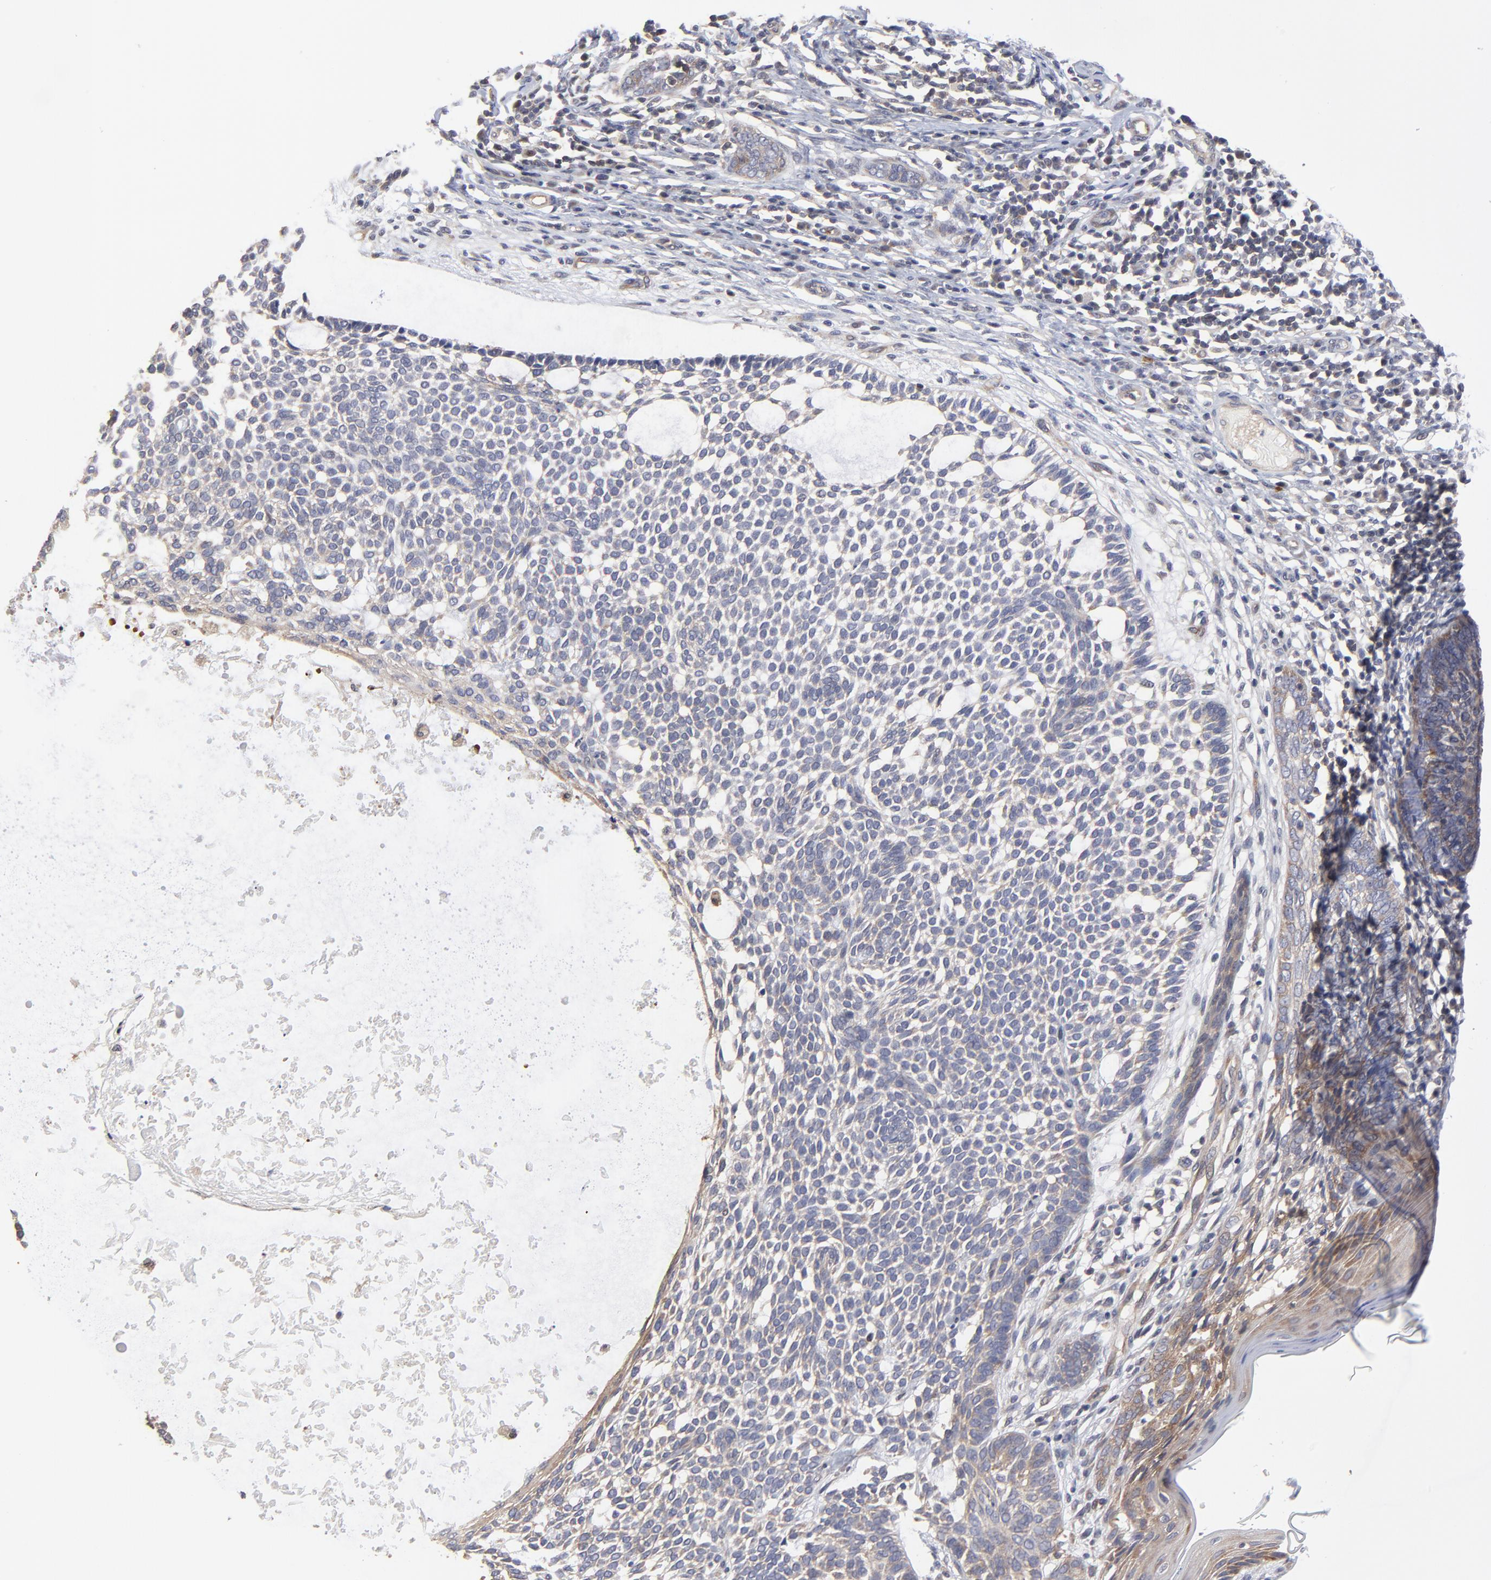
{"staining": {"intensity": "weak", "quantity": ">75%", "location": "cytoplasmic/membranous"}, "tissue": "skin cancer", "cell_type": "Tumor cells", "image_type": "cancer", "snomed": [{"axis": "morphology", "description": "Basal cell carcinoma"}, {"axis": "topography", "description": "Skin"}], "caption": "Protein analysis of basal cell carcinoma (skin) tissue demonstrates weak cytoplasmic/membranous positivity in approximately >75% of tumor cells.", "gene": "ZNF157", "patient": {"sex": "male", "age": 87}}